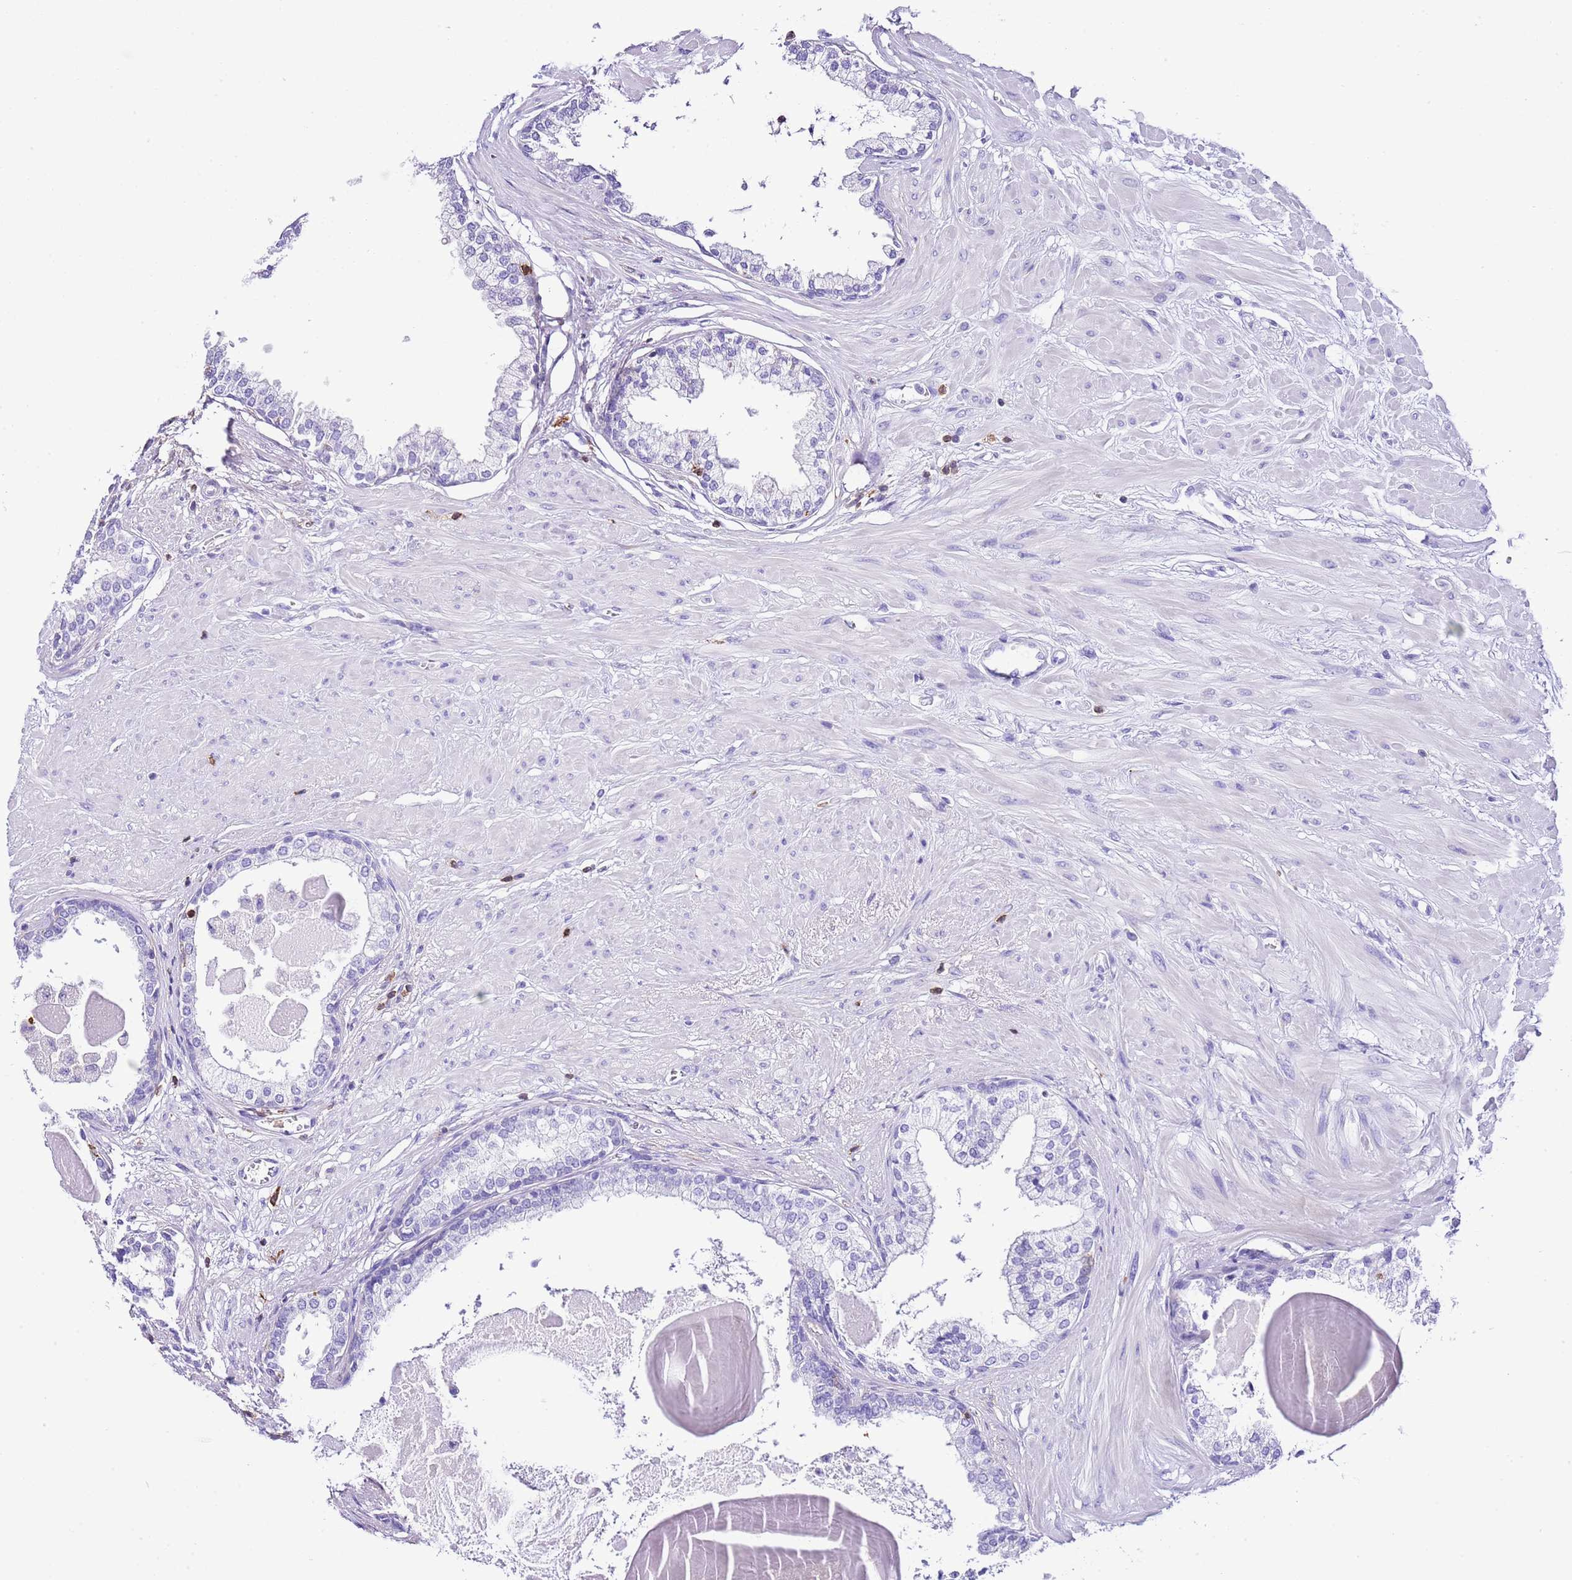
{"staining": {"intensity": "moderate", "quantity": "<25%", "location": "cytoplasmic/membranous"}, "tissue": "prostate", "cell_type": "Glandular cells", "image_type": "normal", "snomed": [{"axis": "morphology", "description": "Normal tissue, NOS"}, {"axis": "topography", "description": "Prostate"}], "caption": "Benign prostate shows moderate cytoplasmic/membranous expression in about <25% of glandular cells.", "gene": "CNN2", "patient": {"sex": "male", "age": 57}}